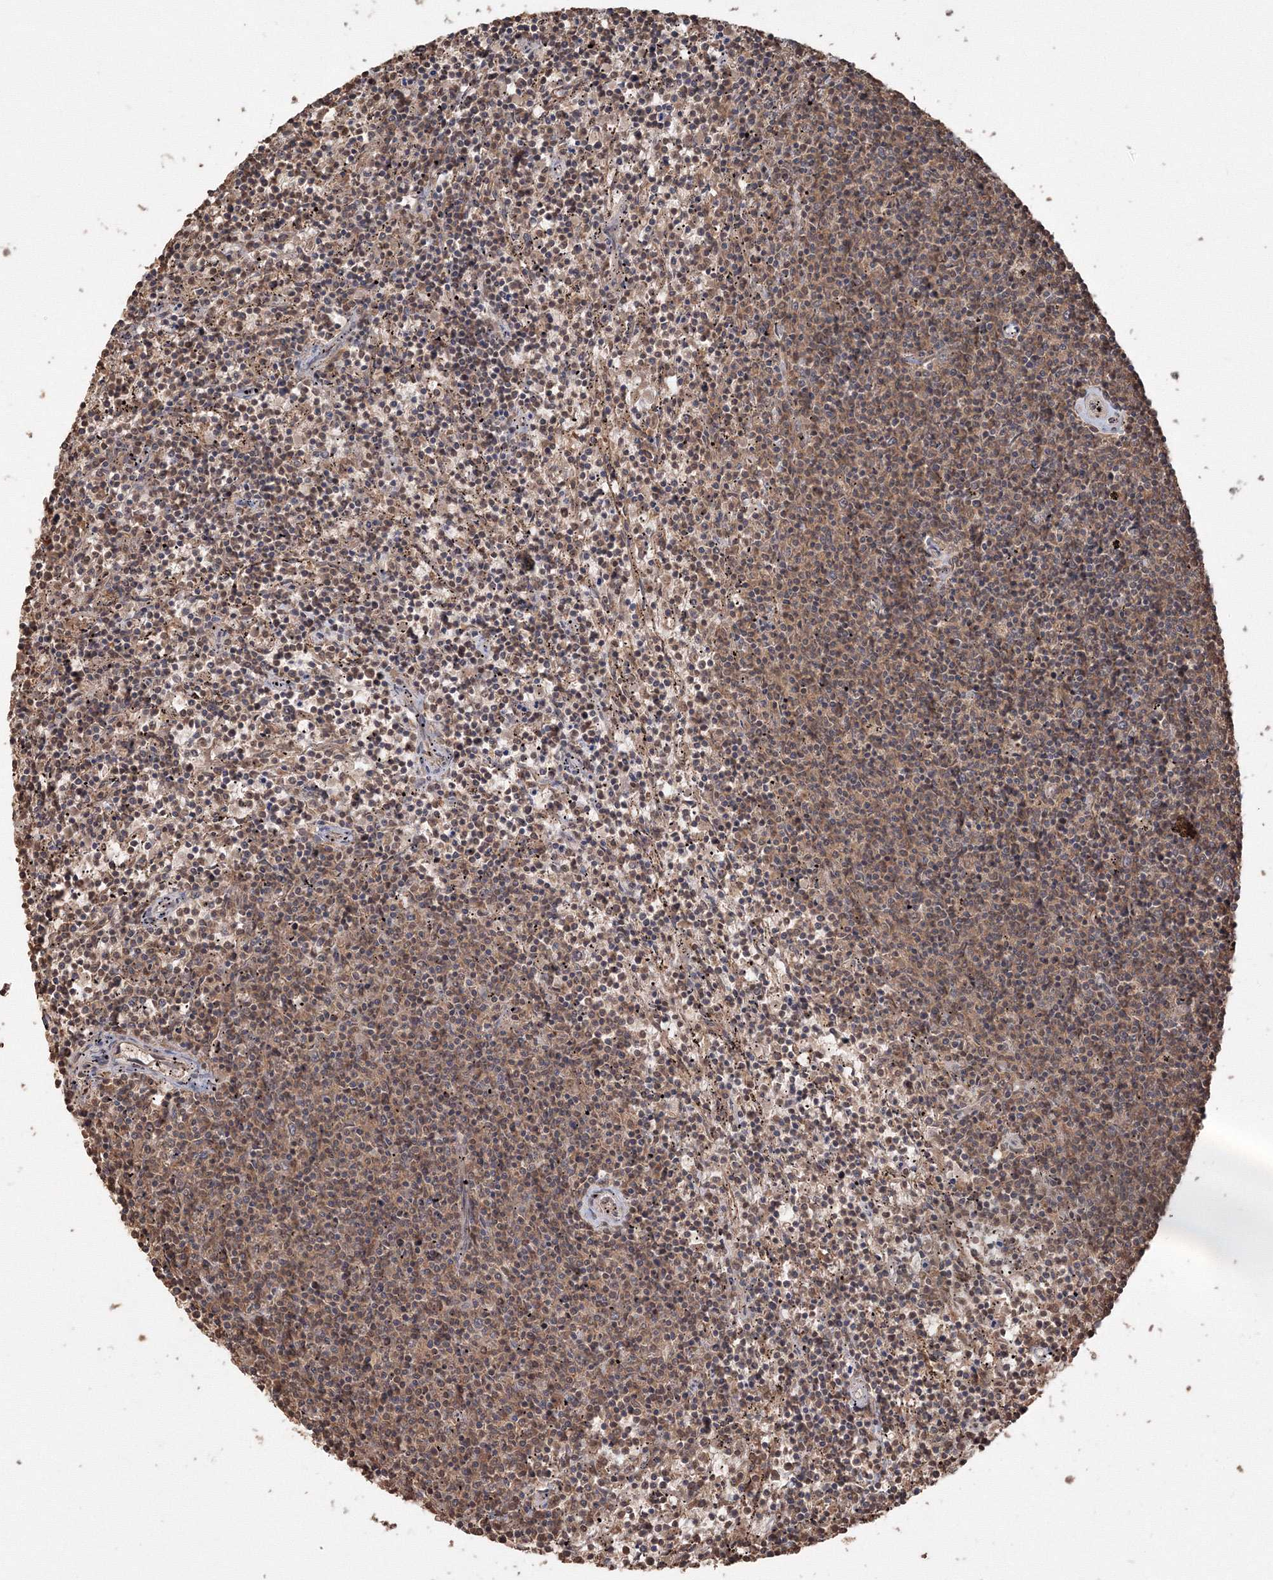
{"staining": {"intensity": "moderate", "quantity": "25%-75%", "location": "cytoplasmic/membranous"}, "tissue": "lymphoma", "cell_type": "Tumor cells", "image_type": "cancer", "snomed": [{"axis": "morphology", "description": "Malignant lymphoma, non-Hodgkin's type, Low grade"}, {"axis": "topography", "description": "Spleen"}], "caption": "A brown stain labels moderate cytoplasmic/membranous expression of a protein in low-grade malignant lymphoma, non-Hodgkin's type tumor cells. Nuclei are stained in blue.", "gene": "CCDC122", "patient": {"sex": "female", "age": 50}}